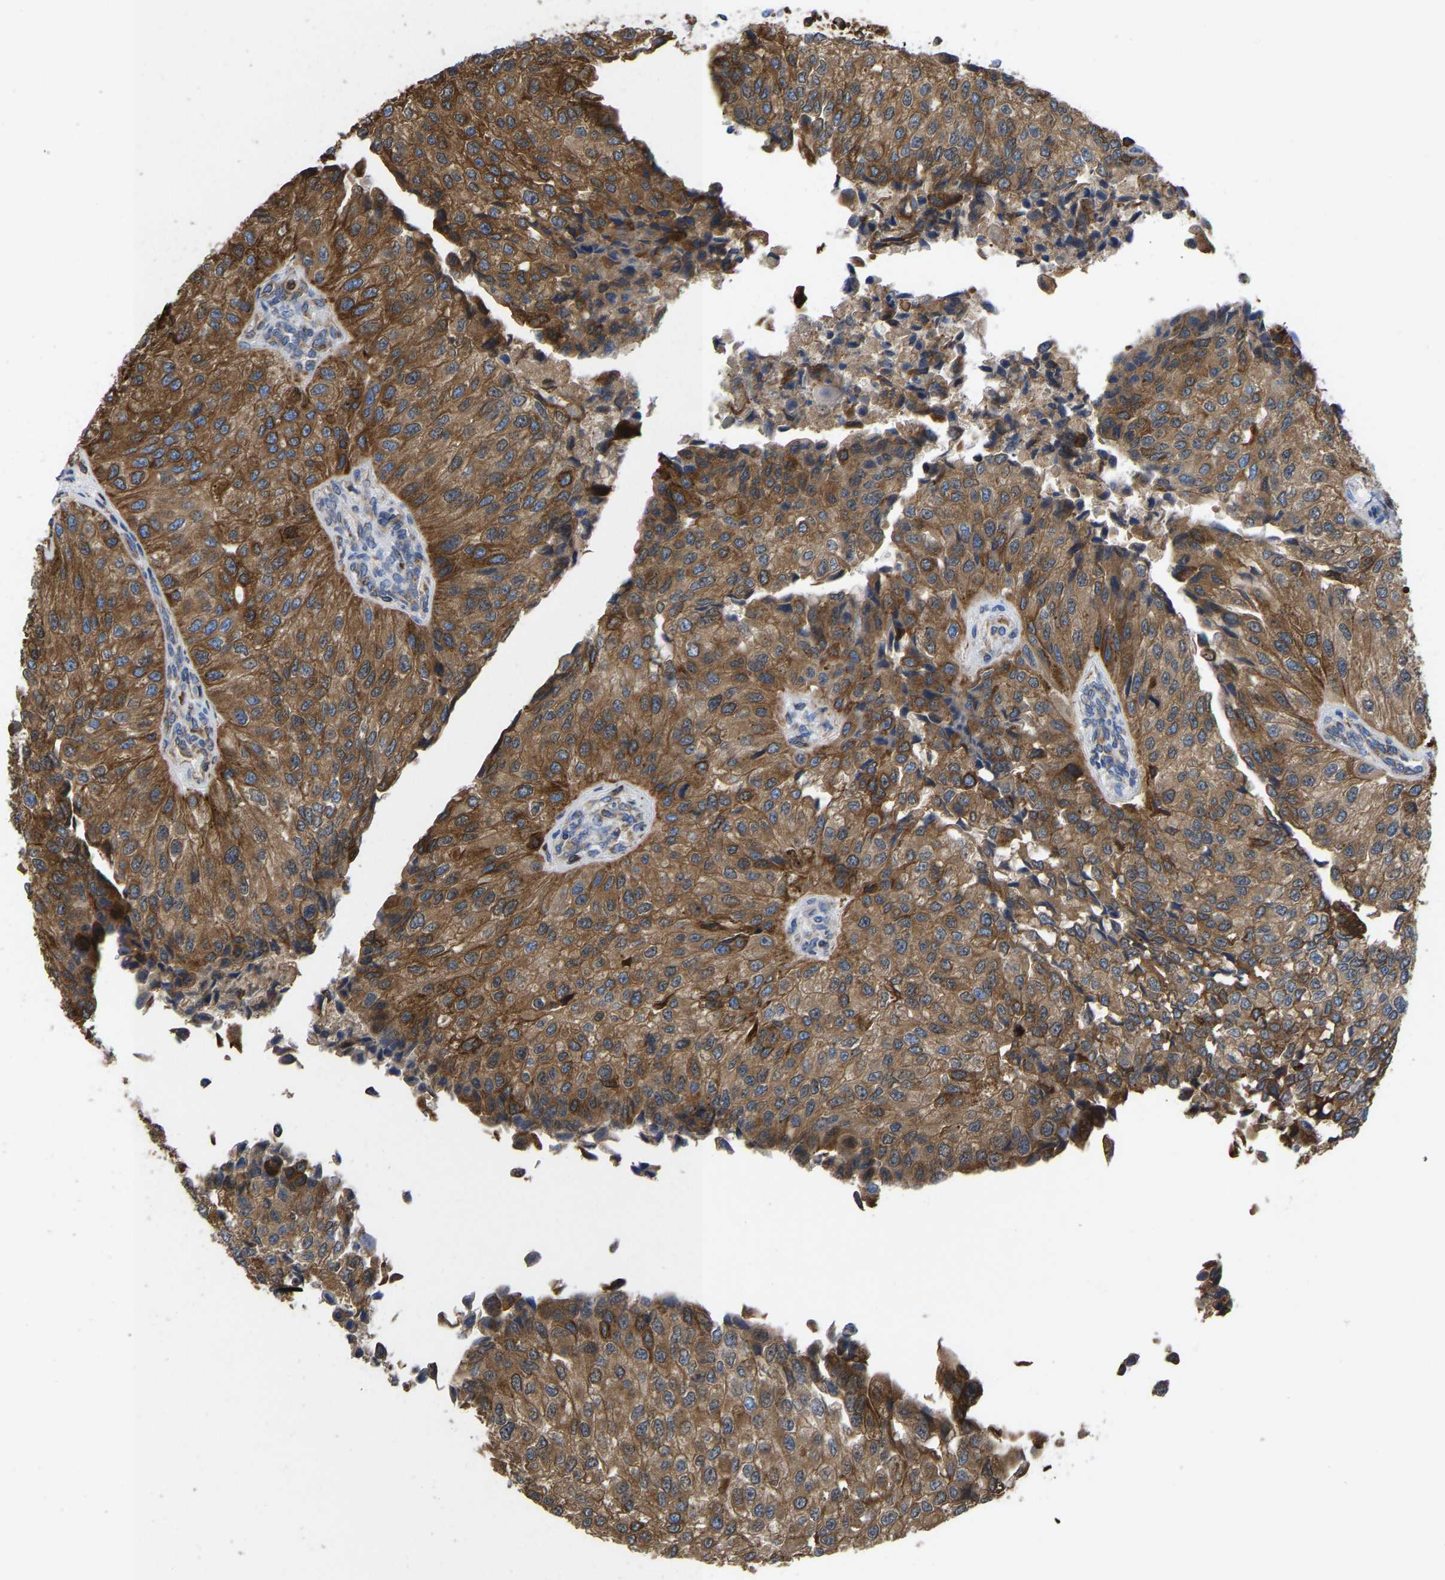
{"staining": {"intensity": "moderate", "quantity": ">75%", "location": "cytoplasmic/membranous"}, "tissue": "urothelial cancer", "cell_type": "Tumor cells", "image_type": "cancer", "snomed": [{"axis": "morphology", "description": "Urothelial carcinoma, High grade"}, {"axis": "topography", "description": "Kidney"}, {"axis": "topography", "description": "Urinary bladder"}], "caption": "An IHC micrograph of neoplastic tissue is shown. Protein staining in brown labels moderate cytoplasmic/membranous positivity in urothelial cancer within tumor cells.", "gene": "P4HB", "patient": {"sex": "male", "age": 77}}